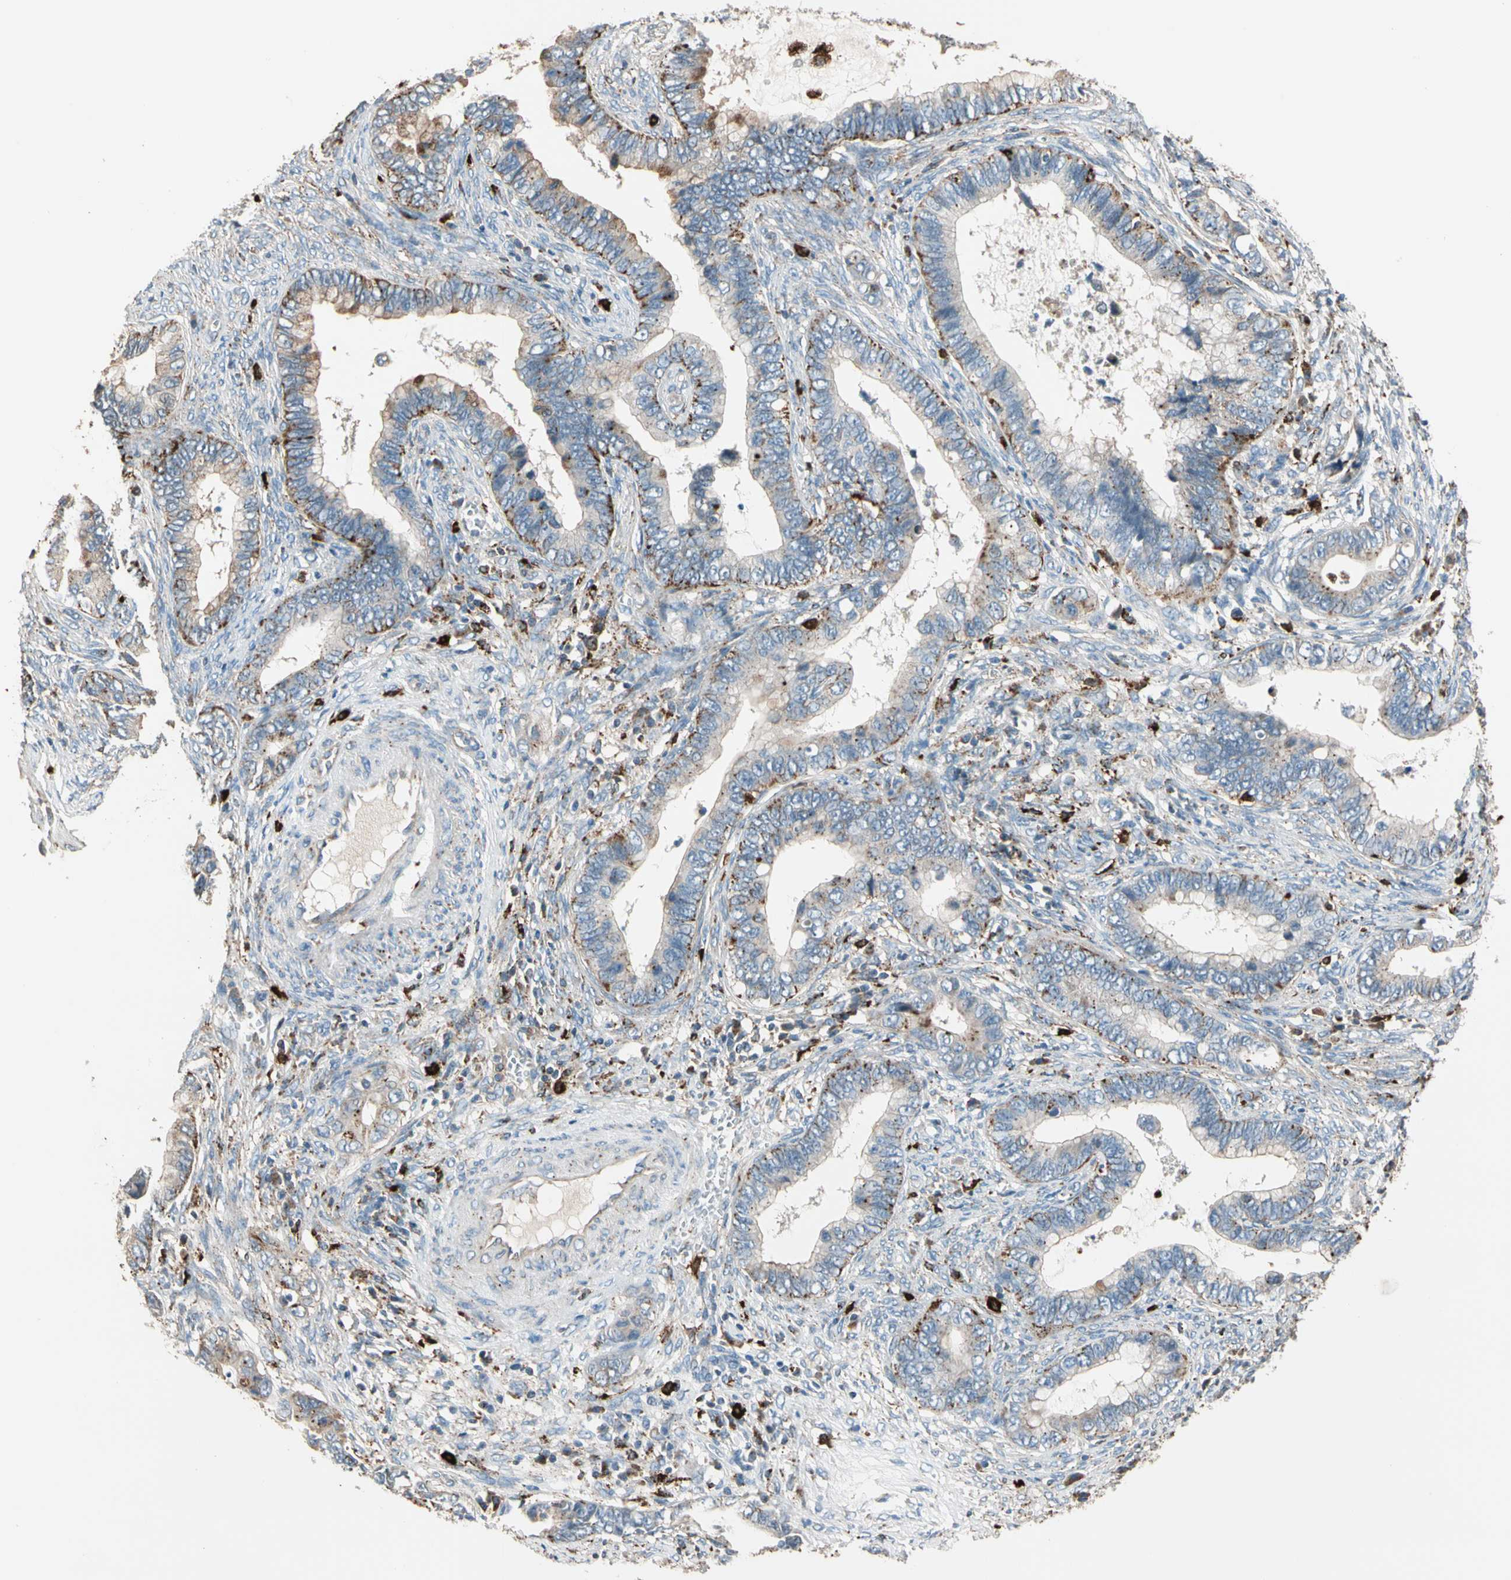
{"staining": {"intensity": "moderate", "quantity": "<25%", "location": "cytoplasmic/membranous"}, "tissue": "cervical cancer", "cell_type": "Tumor cells", "image_type": "cancer", "snomed": [{"axis": "morphology", "description": "Adenocarcinoma, NOS"}, {"axis": "topography", "description": "Cervix"}], "caption": "Moderate cytoplasmic/membranous protein staining is seen in about <25% of tumor cells in cervical cancer (adenocarcinoma). (Brightfield microscopy of DAB IHC at high magnification).", "gene": "GM2A", "patient": {"sex": "female", "age": 44}}